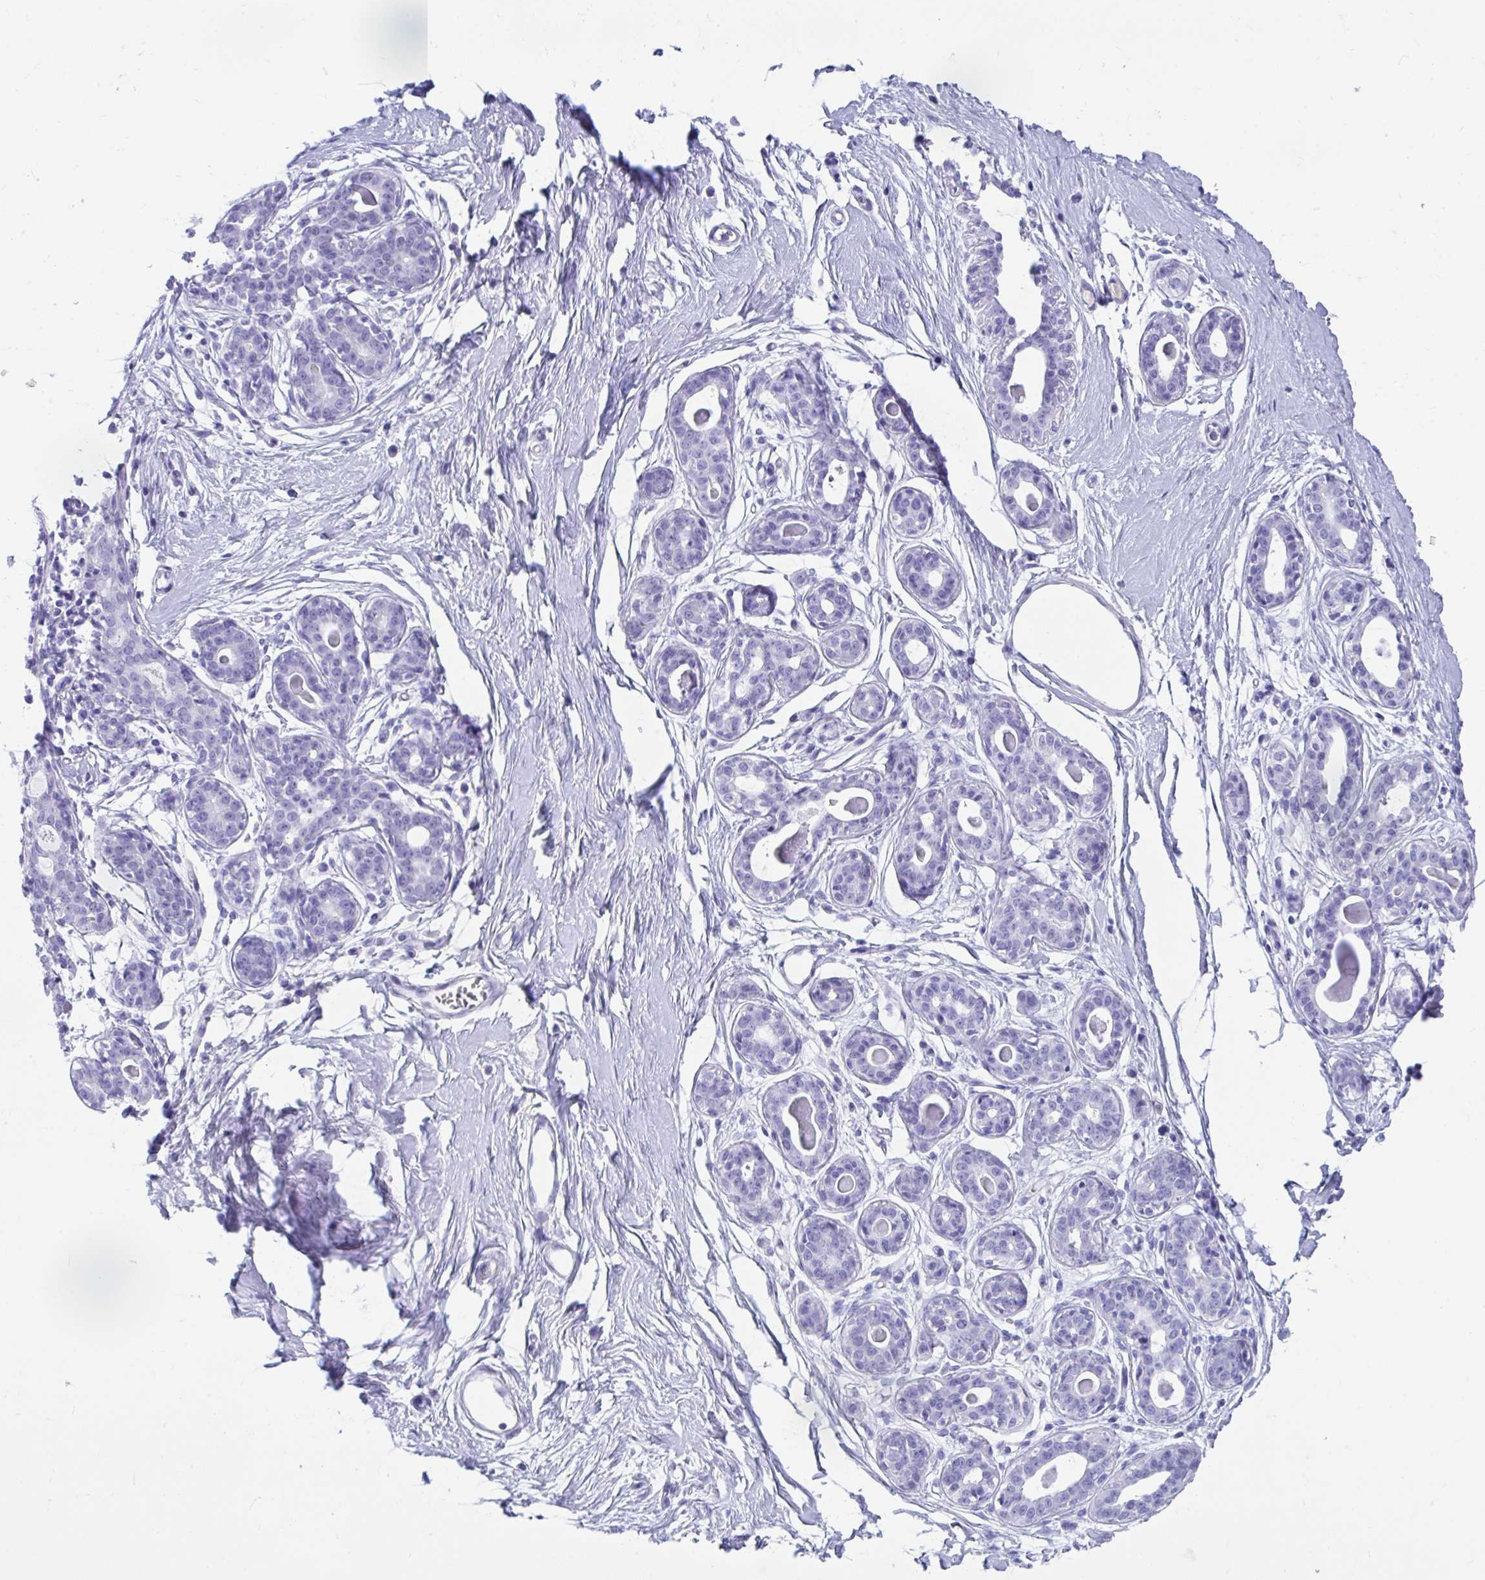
{"staining": {"intensity": "negative", "quantity": "none", "location": "none"}, "tissue": "breast", "cell_type": "Adipocytes", "image_type": "normal", "snomed": [{"axis": "morphology", "description": "Normal tissue, NOS"}, {"axis": "topography", "description": "Breast"}], "caption": "Micrograph shows no protein positivity in adipocytes of unremarkable breast.", "gene": "SMIM9", "patient": {"sex": "female", "age": 45}}